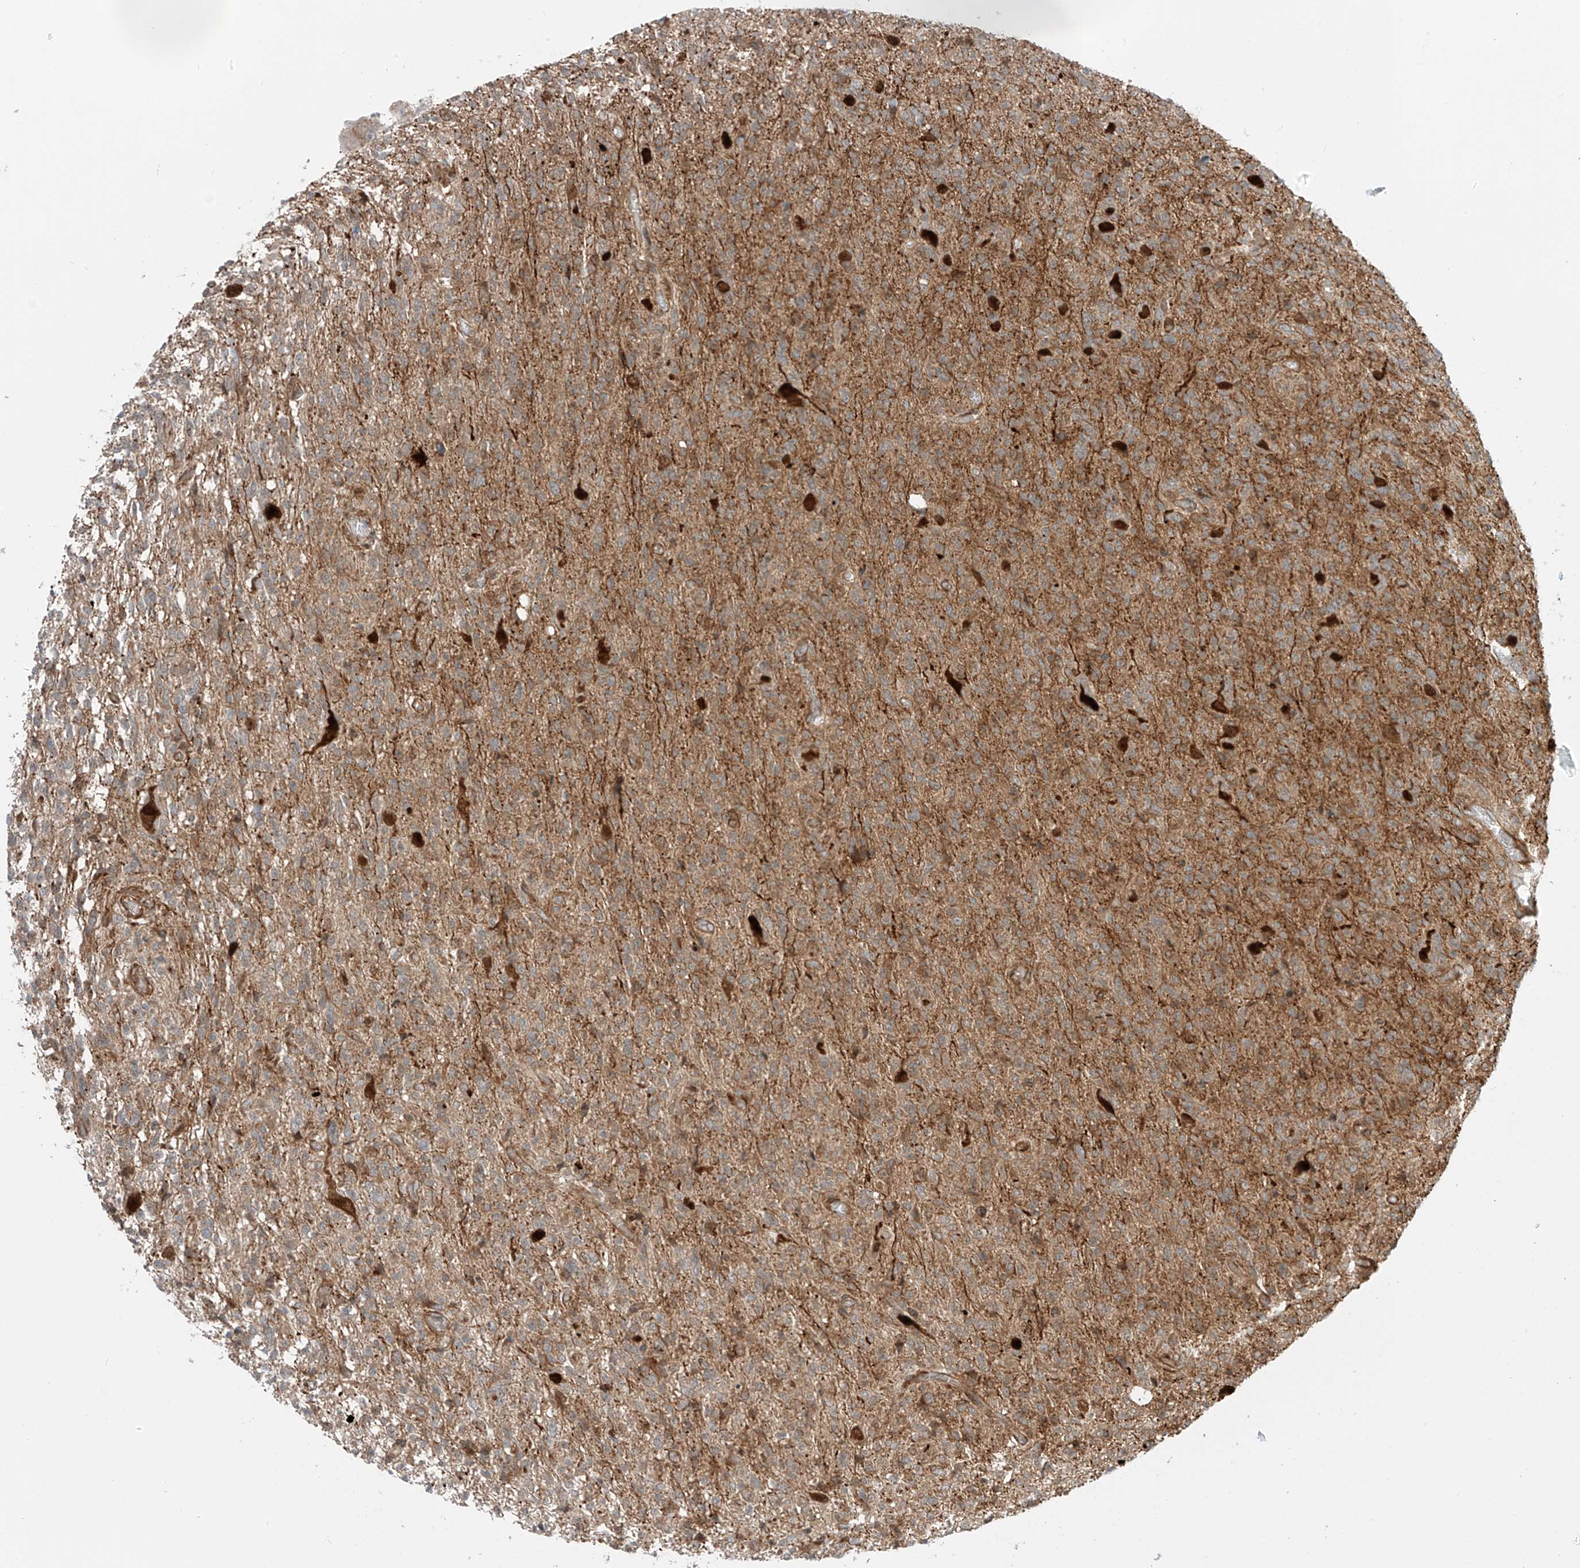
{"staining": {"intensity": "moderate", "quantity": ">75%", "location": "cytoplasmic/membranous"}, "tissue": "glioma", "cell_type": "Tumor cells", "image_type": "cancer", "snomed": [{"axis": "morphology", "description": "Glioma, malignant, High grade"}, {"axis": "topography", "description": "Brain"}], "caption": "High-power microscopy captured an immunohistochemistry (IHC) image of glioma, revealing moderate cytoplasmic/membranous staining in about >75% of tumor cells. Immunohistochemistry stains the protein of interest in brown and the nuclei are stained blue.", "gene": "USP48", "patient": {"sex": "female", "age": 57}}